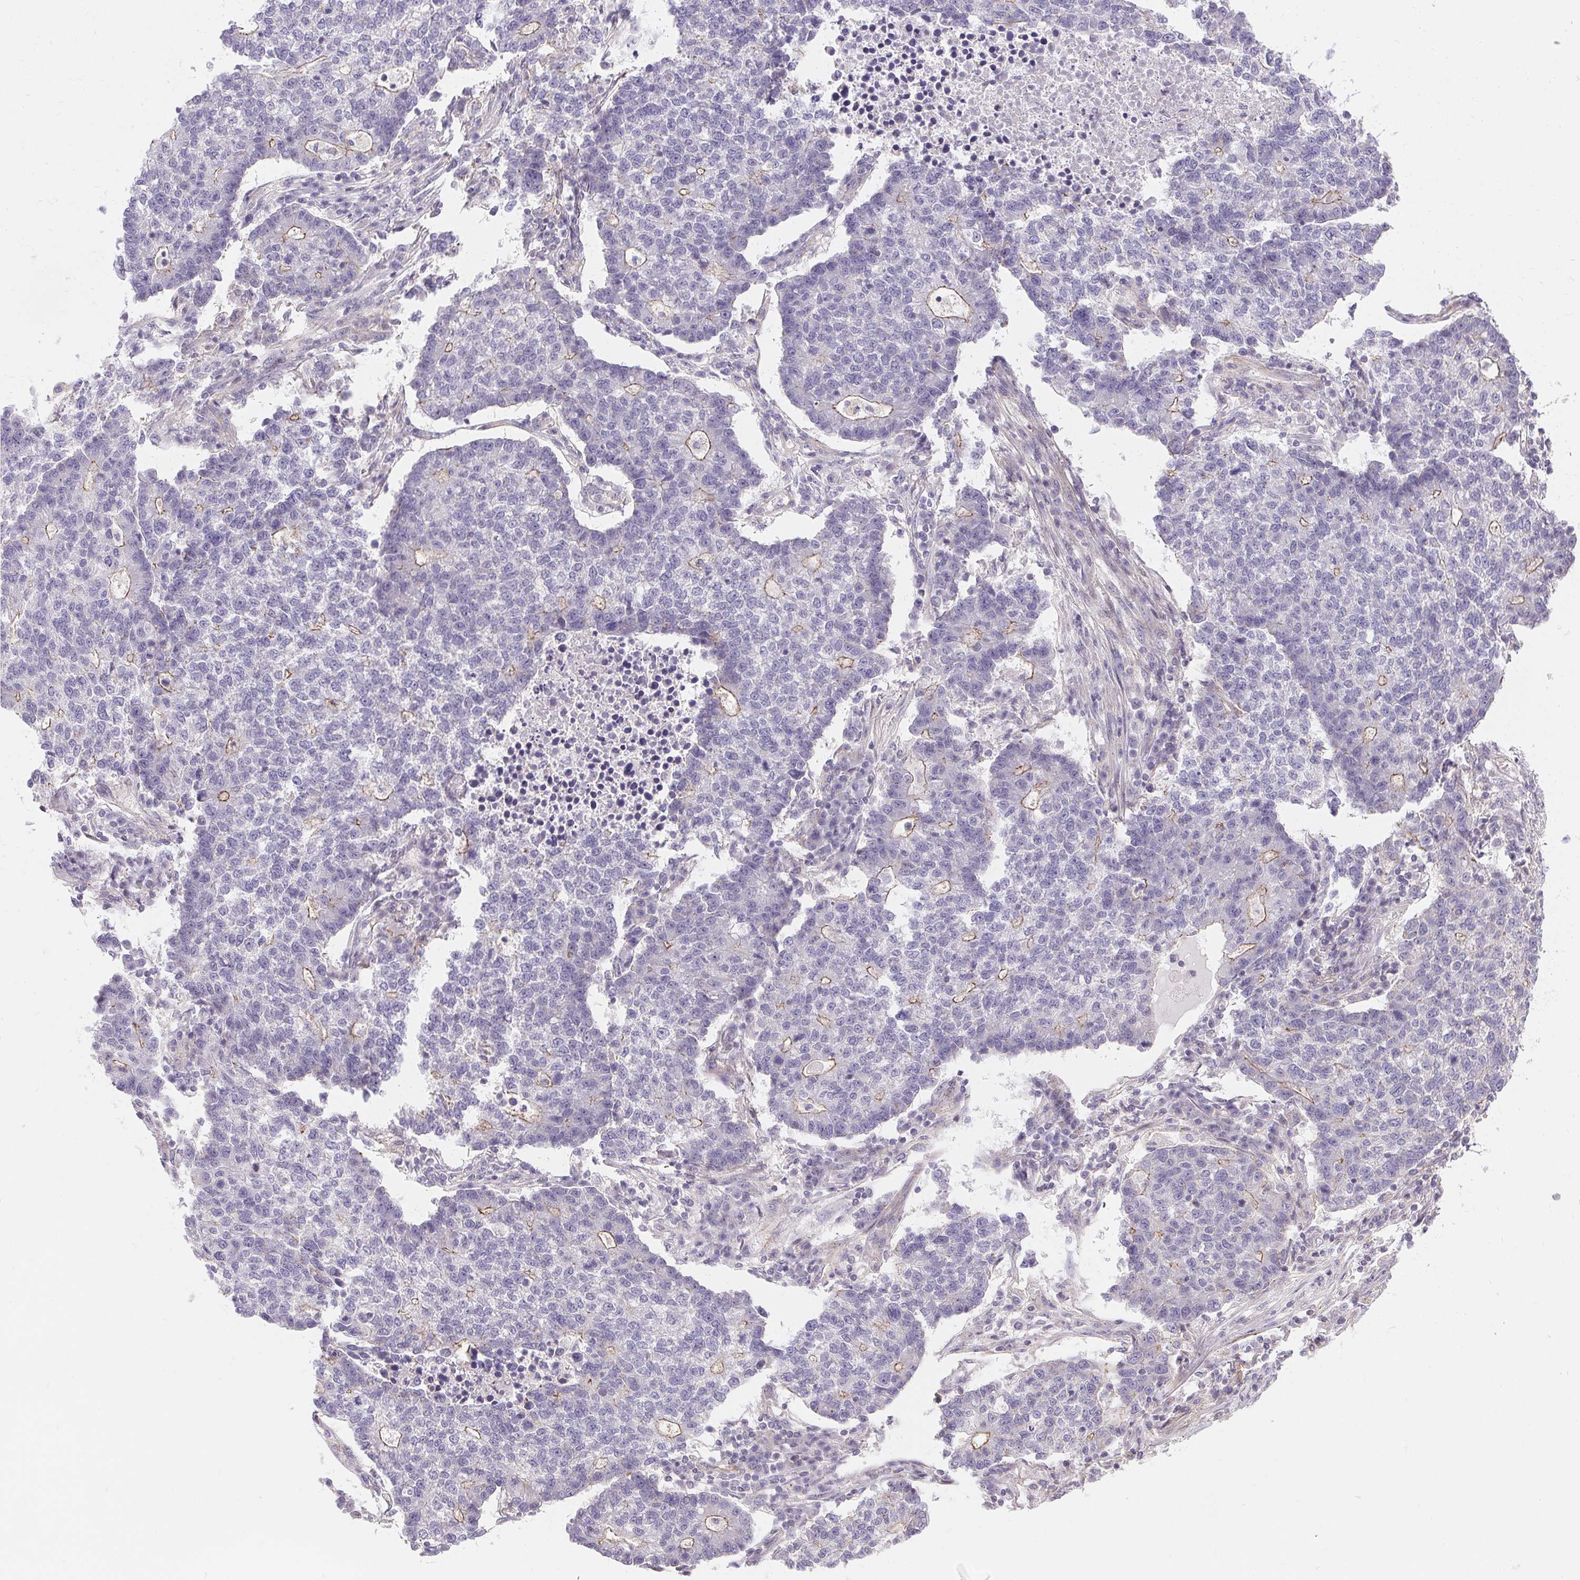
{"staining": {"intensity": "negative", "quantity": "none", "location": "none"}, "tissue": "lung cancer", "cell_type": "Tumor cells", "image_type": "cancer", "snomed": [{"axis": "morphology", "description": "Adenocarcinoma, NOS"}, {"axis": "topography", "description": "Lung"}], "caption": "A photomicrograph of human lung adenocarcinoma is negative for staining in tumor cells.", "gene": "APLP1", "patient": {"sex": "male", "age": 57}}